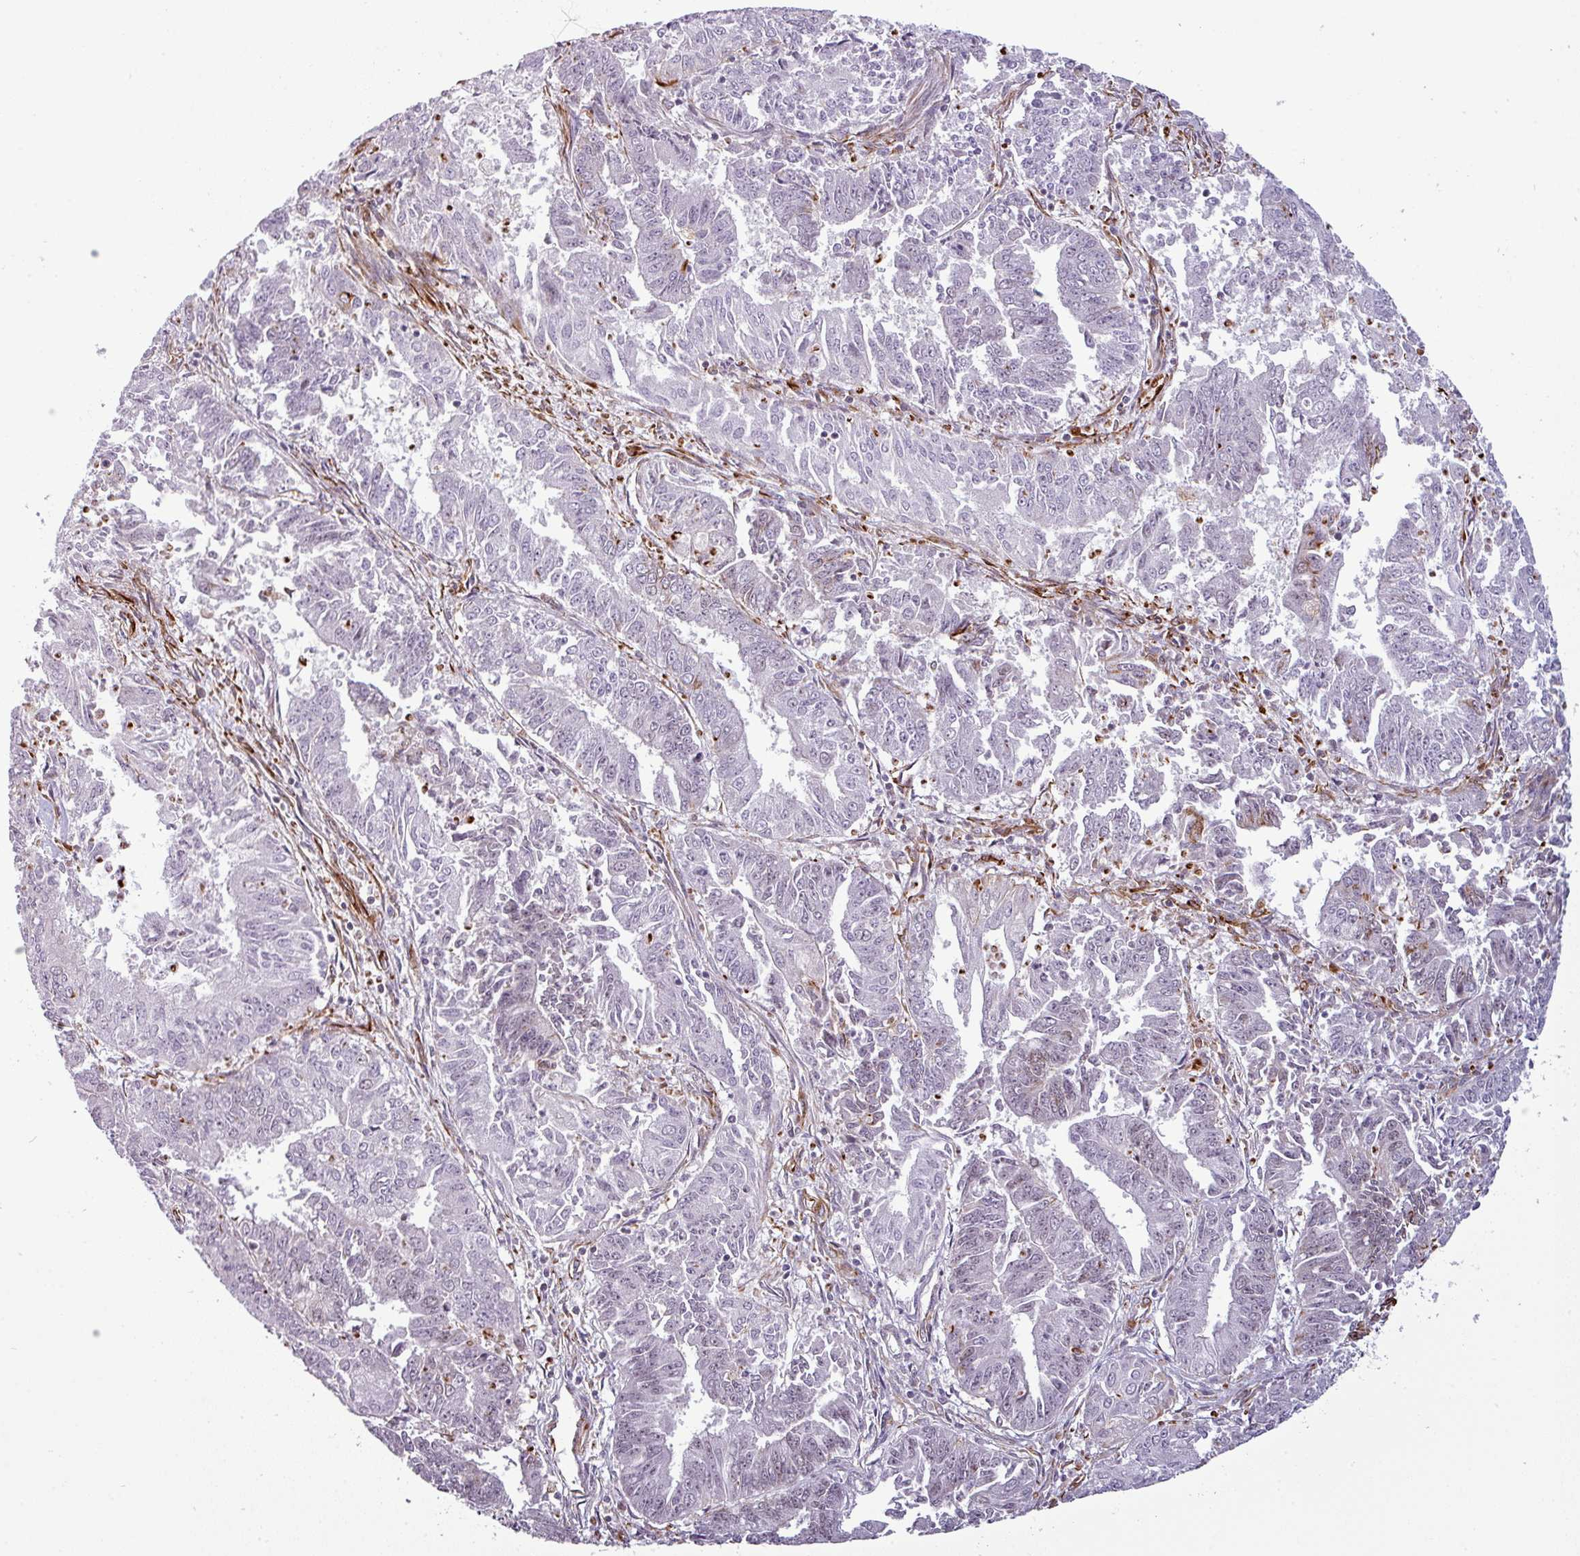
{"staining": {"intensity": "negative", "quantity": "none", "location": "none"}, "tissue": "endometrial cancer", "cell_type": "Tumor cells", "image_type": "cancer", "snomed": [{"axis": "morphology", "description": "Adenocarcinoma, NOS"}, {"axis": "topography", "description": "Endometrium"}], "caption": "Image shows no protein positivity in tumor cells of adenocarcinoma (endometrial) tissue. (Brightfield microscopy of DAB IHC at high magnification).", "gene": "TMEFF1", "patient": {"sex": "female", "age": 73}}